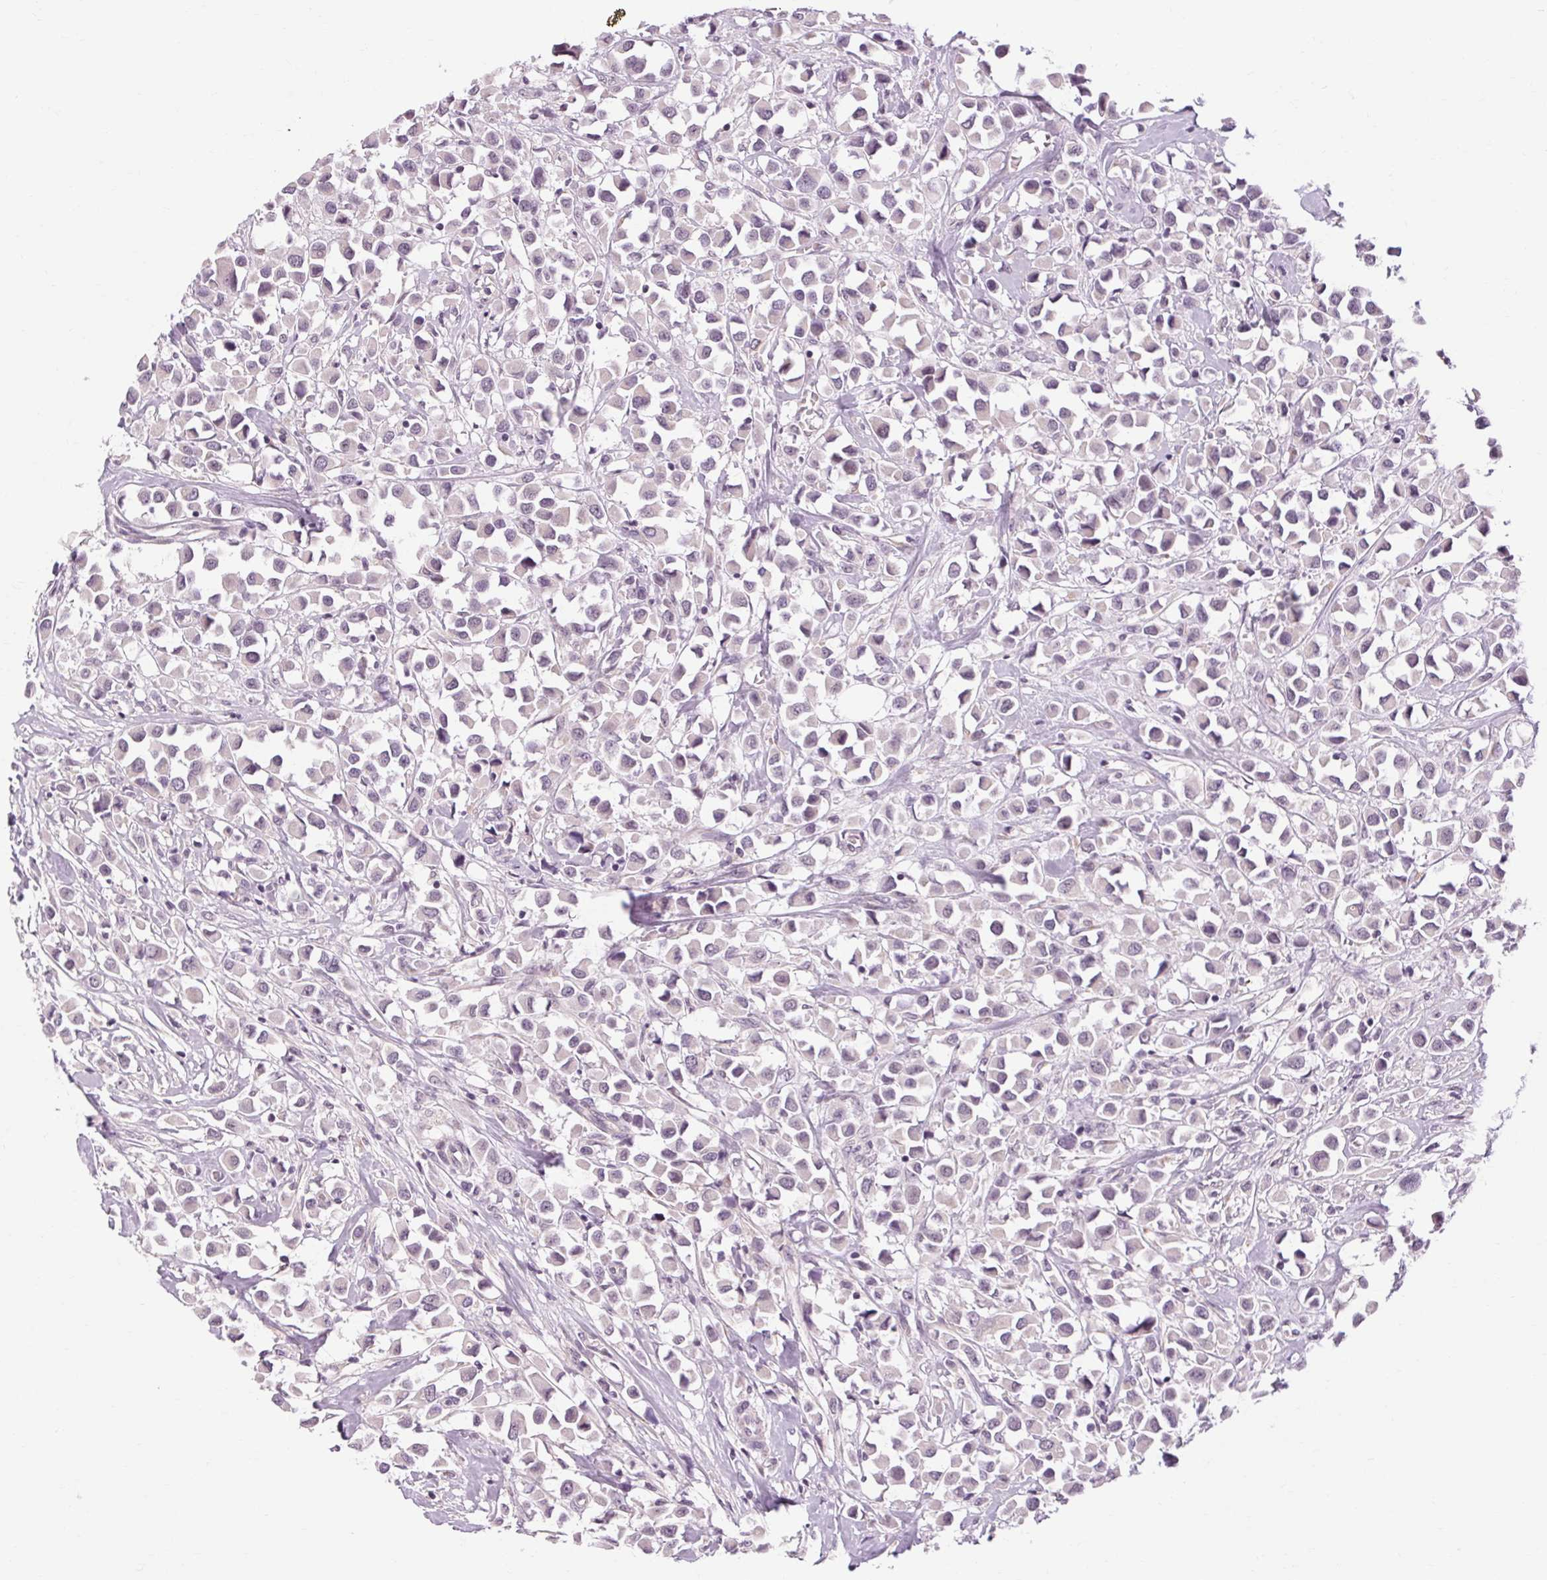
{"staining": {"intensity": "negative", "quantity": "none", "location": "none"}, "tissue": "breast cancer", "cell_type": "Tumor cells", "image_type": "cancer", "snomed": [{"axis": "morphology", "description": "Duct carcinoma"}, {"axis": "topography", "description": "Breast"}], "caption": "There is no significant staining in tumor cells of breast intraductal carcinoma.", "gene": "KLHL40", "patient": {"sex": "female", "age": 61}}